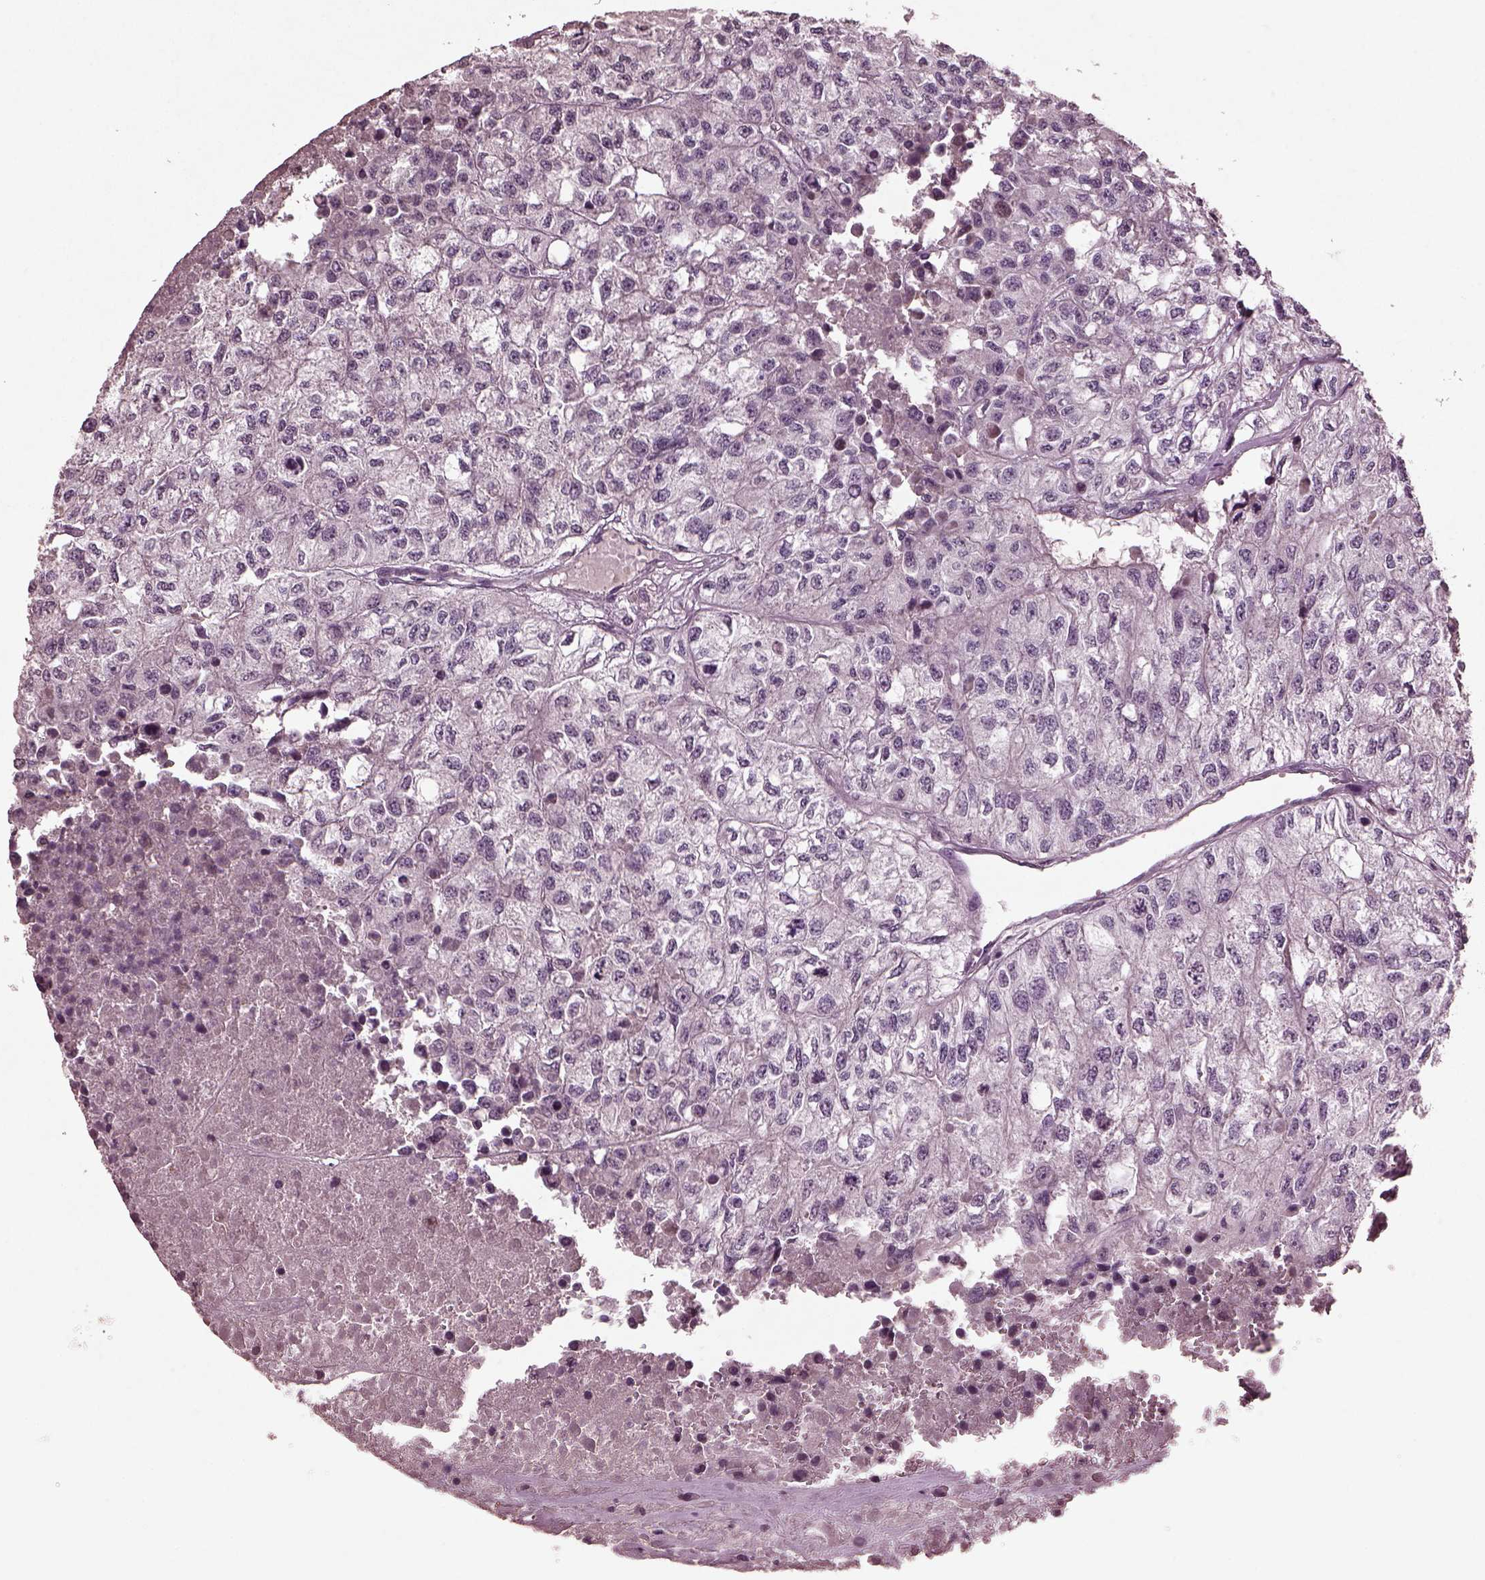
{"staining": {"intensity": "negative", "quantity": "none", "location": "none"}, "tissue": "renal cancer", "cell_type": "Tumor cells", "image_type": "cancer", "snomed": [{"axis": "morphology", "description": "Adenocarcinoma, NOS"}, {"axis": "topography", "description": "Kidney"}], "caption": "Immunohistochemistry (IHC) micrograph of renal adenocarcinoma stained for a protein (brown), which reveals no staining in tumor cells.", "gene": "IL18RAP", "patient": {"sex": "male", "age": 56}}